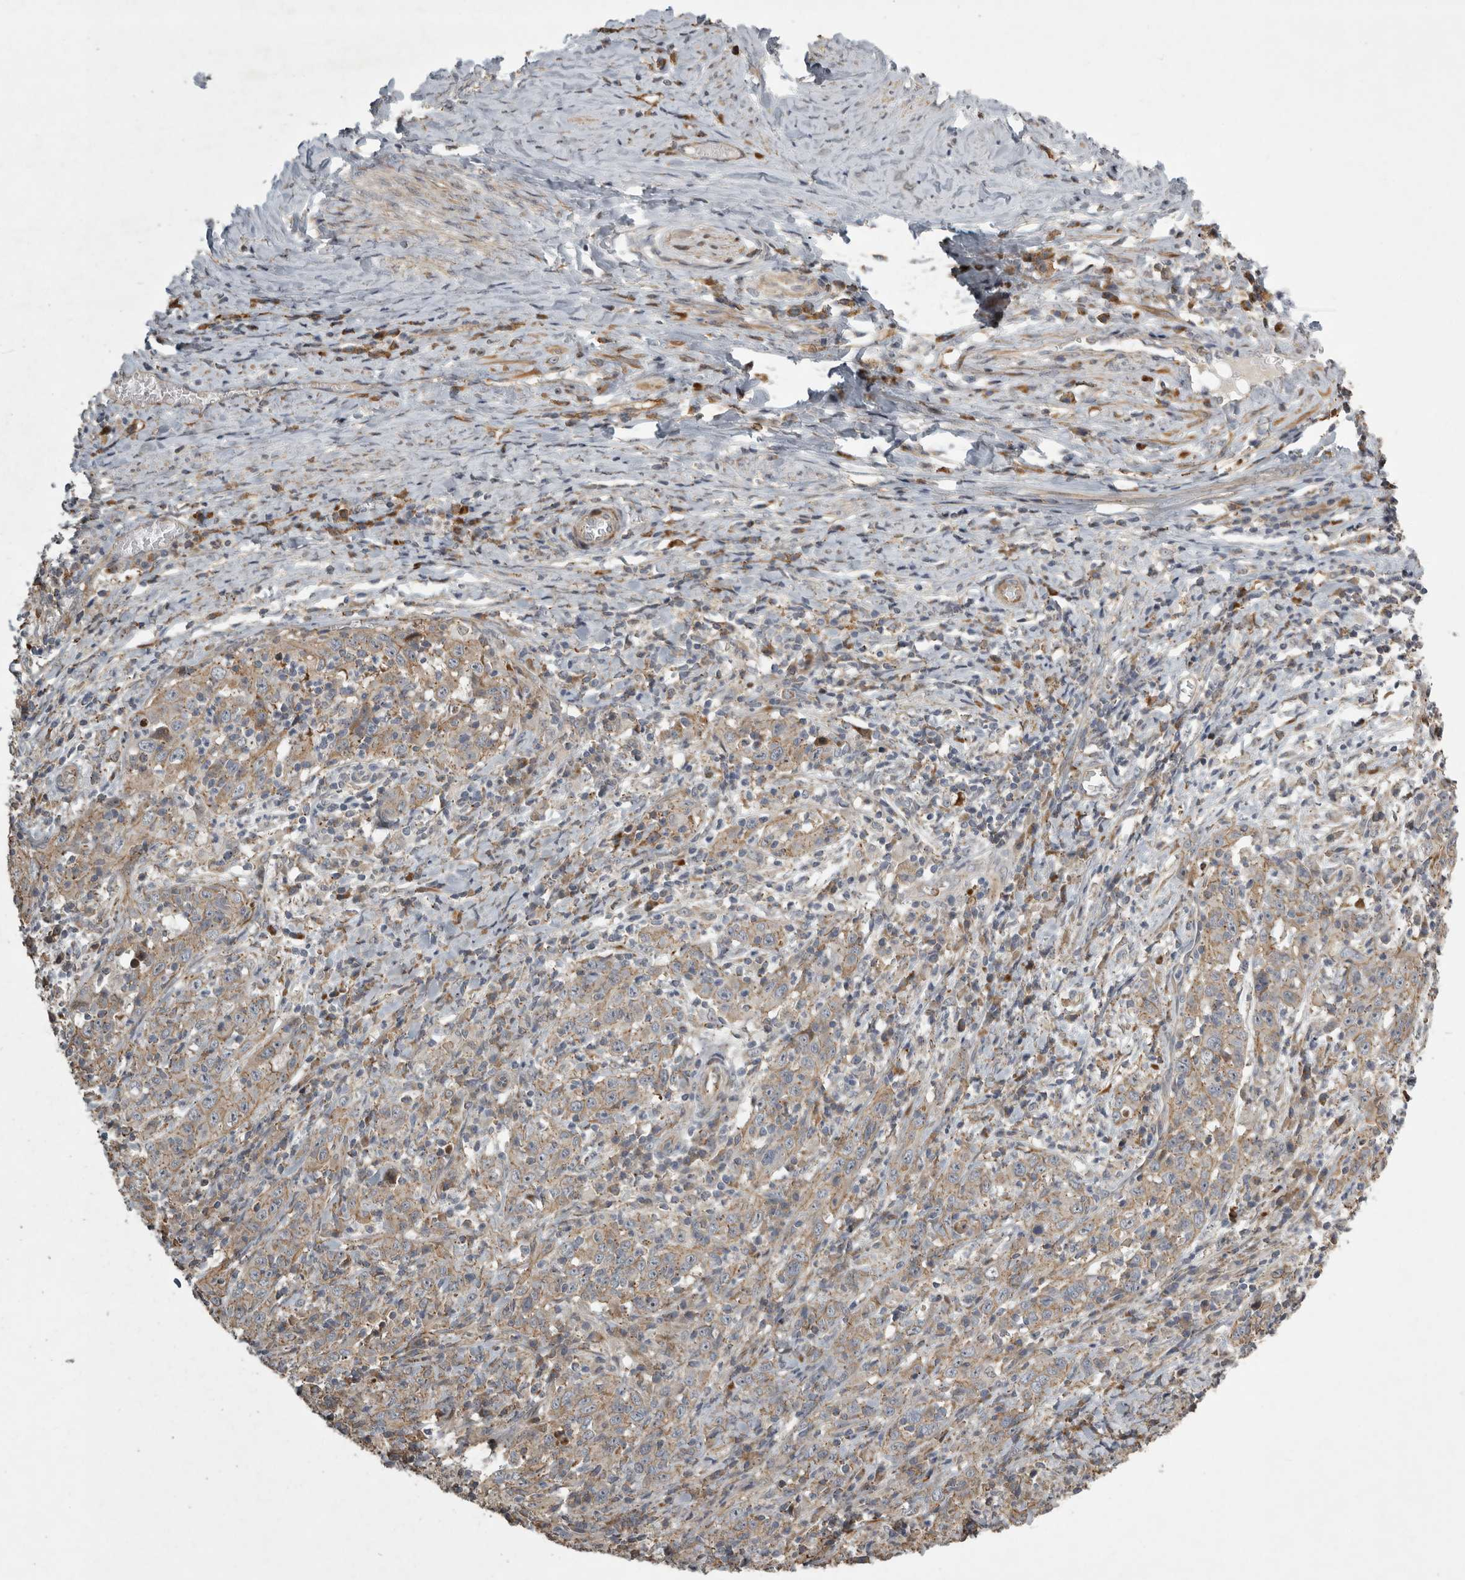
{"staining": {"intensity": "weak", "quantity": "25%-75%", "location": "cytoplasmic/membranous"}, "tissue": "cervical cancer", "cell_type": "Tumor cells", "image_type": "cancer", "snomed": [{"axis": "morphology", "description": "Squamous cell carcinoma, NOS"}, {"axis": "topography", "description": "Cervix"}], "caption": "A photomicrograph showing weak cytoplasmic/membranous staining in about 25%-75% of tumor cells in cervical cancer, as visualized by brown immunohistochemical staining.", "gene": "MPDZ", "patient": {"sex": "female", "age": 46}}